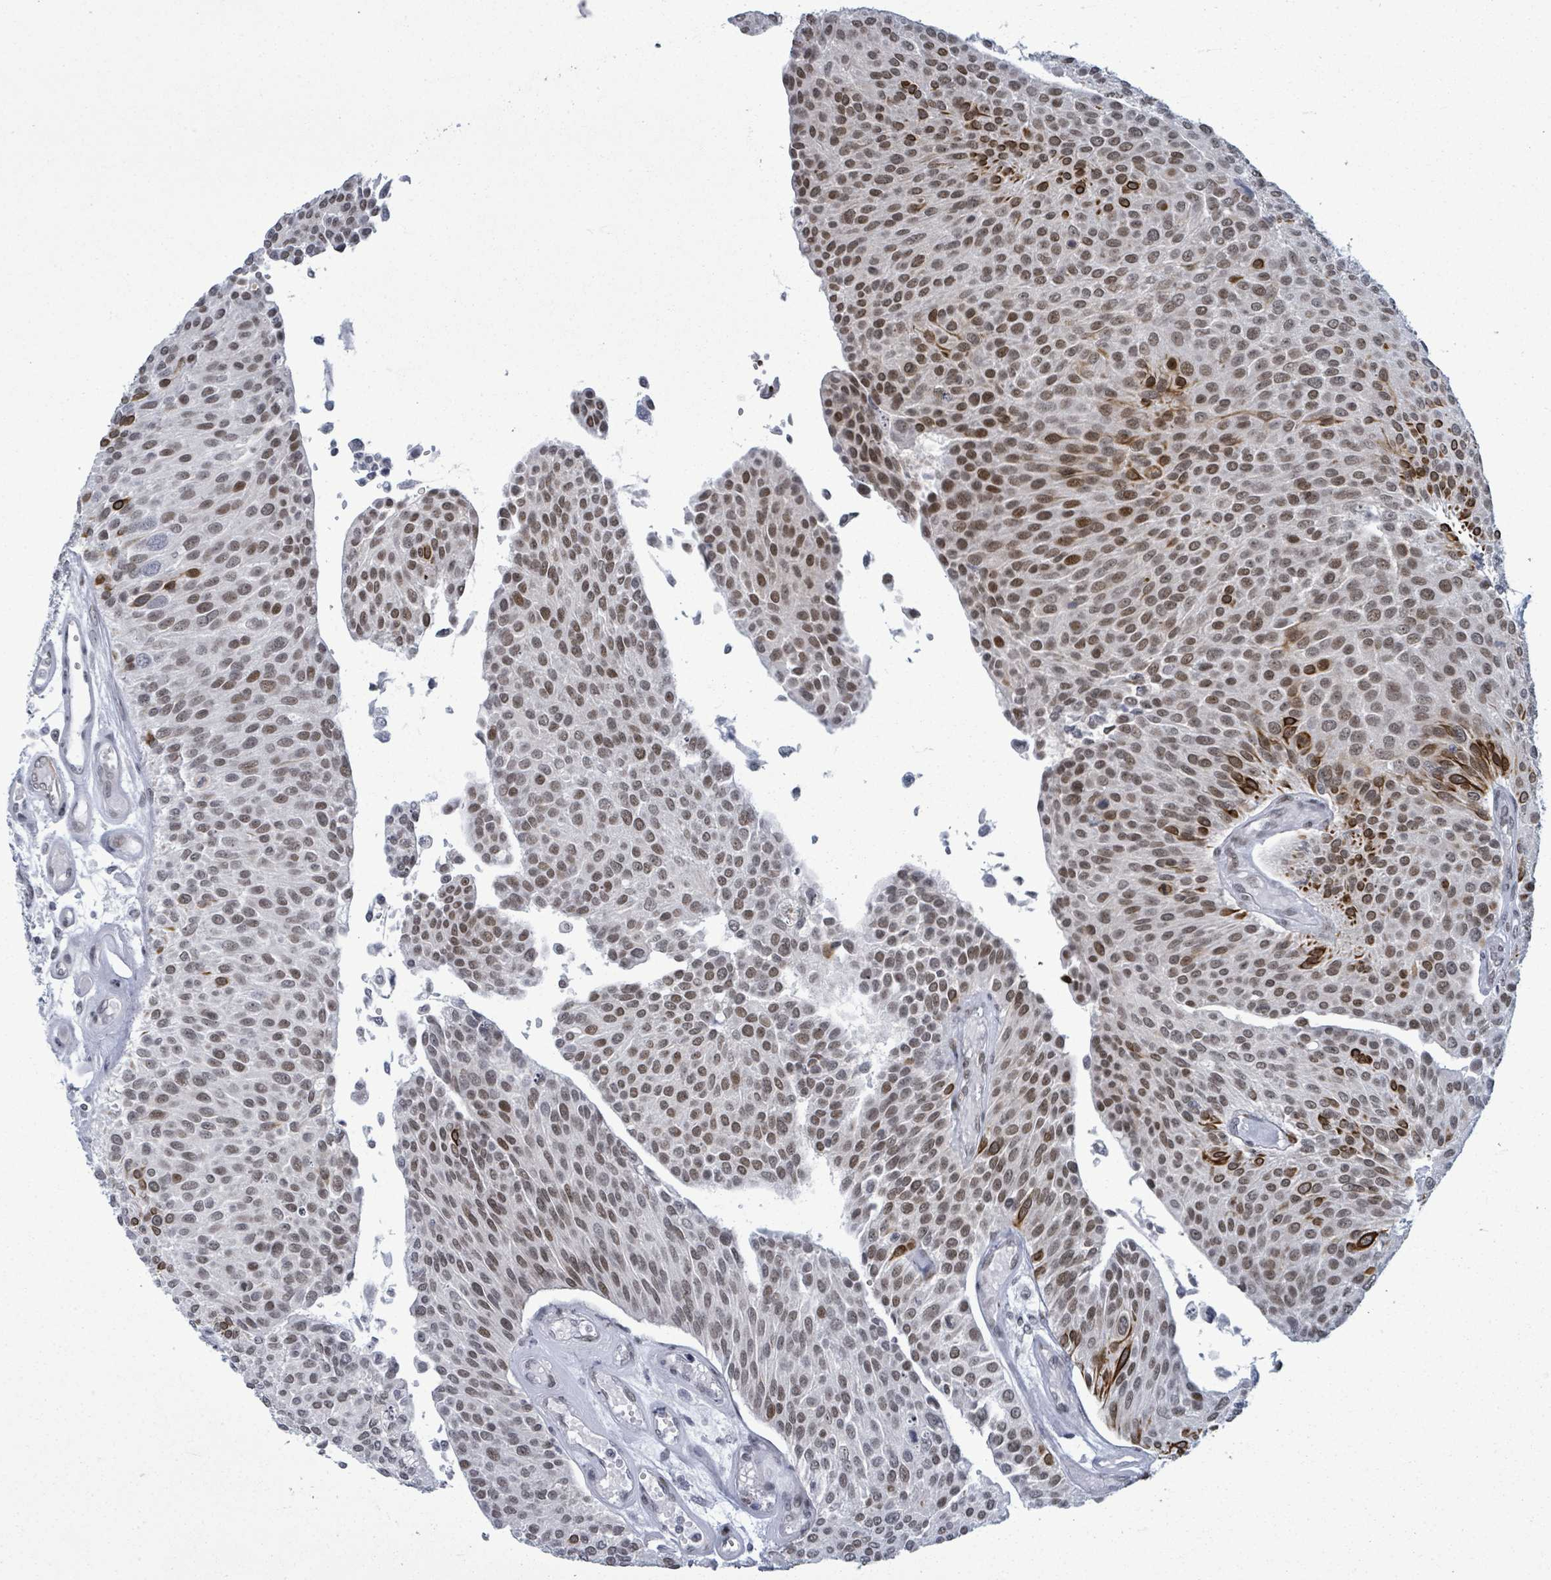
{"staining": {"intensity": "moderate", "quantity": "25%-75%", "location": "cytoplasmic/membranous,nuclear"}, "tissue": "urothelial cancer", "cell_type": "Tumor cells", "image_type": "cancer", "snomed": [{"axis": "morphology", "description": "Urothelial carcinoma, NOS"}, {"axis": "topography", "description": "Urinary bladder"}], "caption": "A micrograph showing moderate cytoplasmic/membranous and nuclear positivity in approximately 25%-75% of tumor cells in transitional cell carcinoma, as visualized by brown immunohistochemical staining.", "gene": "ERCC5", "patient": {"sex": "male", "age": 55}}